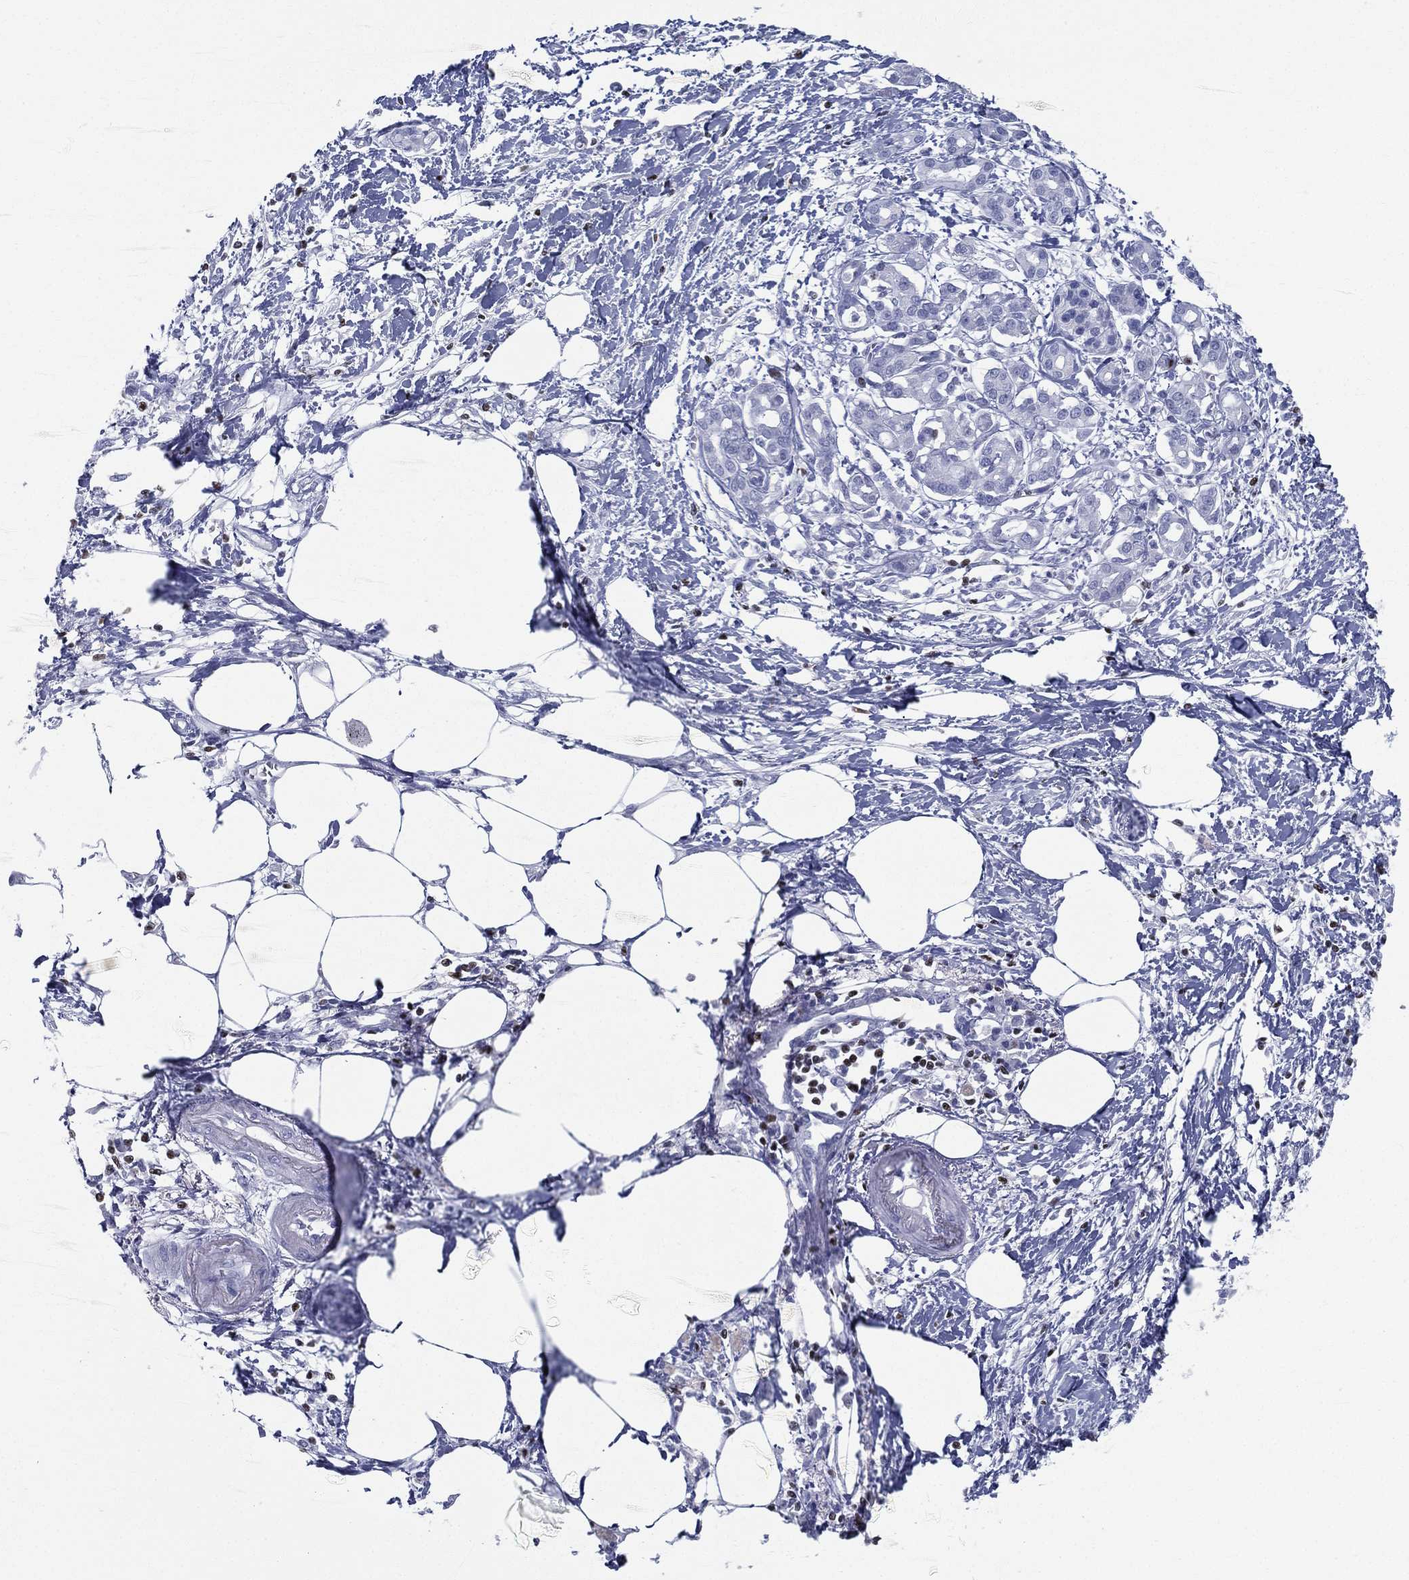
{"staining": {"intensity": "negative", "quantity": "none", "location": "none"}, "tissue": "pancreatic cancer", "cell_type": "Tumor cells", "image_type": "cancer", "snomed": [{"axis": "morphology", "description": "Adenocarcinoma, NOS"}, {"axis": "topography", "description": "Pancreas"}], "caption": "Immunohistochemistry of human adenocarcinoma (pancreatic) exhibits no staining in tumor cells. Brightfield microscopy of IHC stained with DAB (brown) and hematoxylin (blue), captured at high magnification.", "gene": "PYHIN1", "patient": {"sex": "male", "age": 72}}